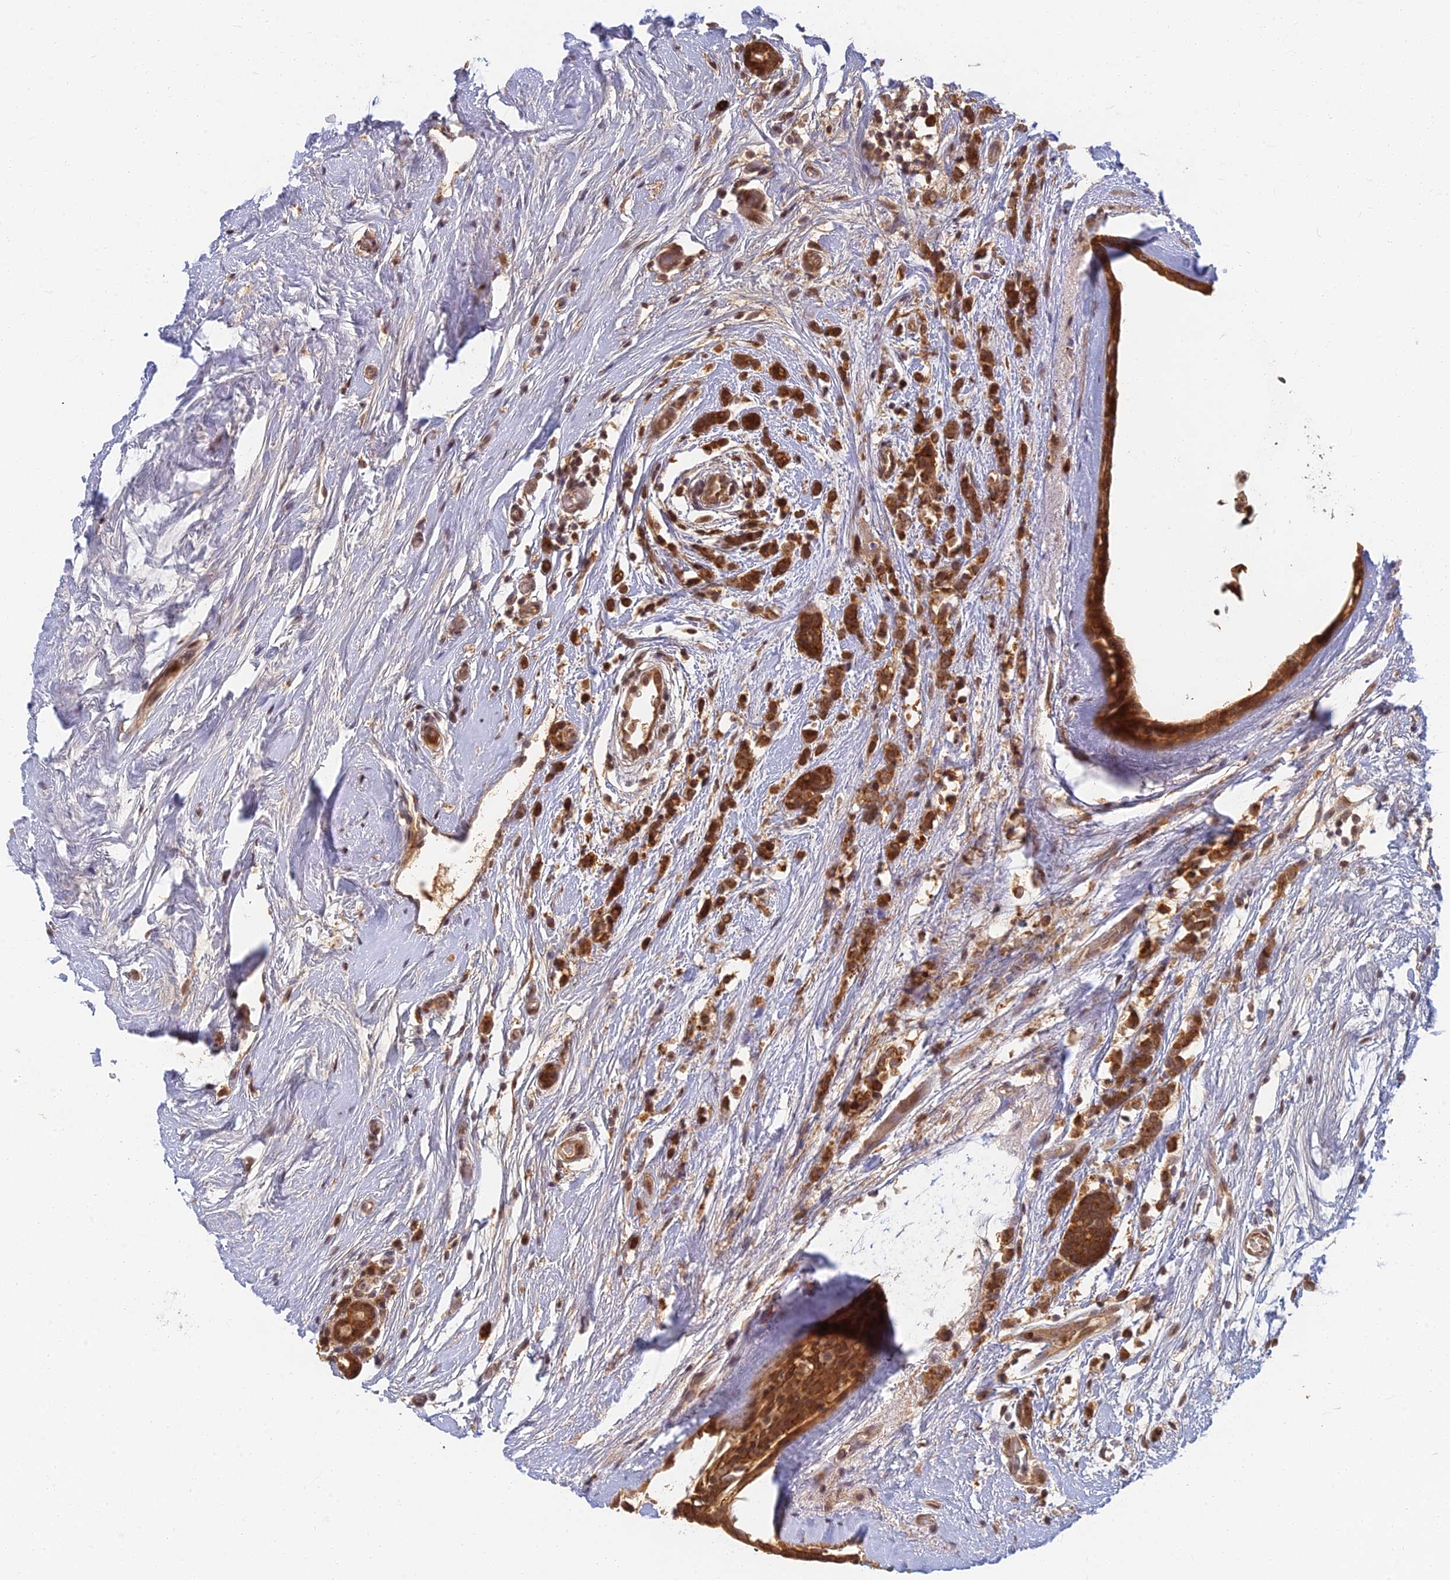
{"staining": {"intensity": "strong", "quantity": ">75%", "location": "cytoplasmic/membranous"}, "tissue": "breast cancer", "cell_type": "Tumor cells", "image_type": "cancer", "snomed": [{"axis": "morphology", "description": "Lobular carcinoma"}, {"axis": "topography", "description": "Breast"}], "caption": "Breast cancer (lobular carcinoma) stained for a protein (brown) demonstrates strong cytoplasmic/membranous positive staining in approximately >75% of tumor cells.", "gene": "RGL3", "patient": {"sex": "female", "age": 58}}